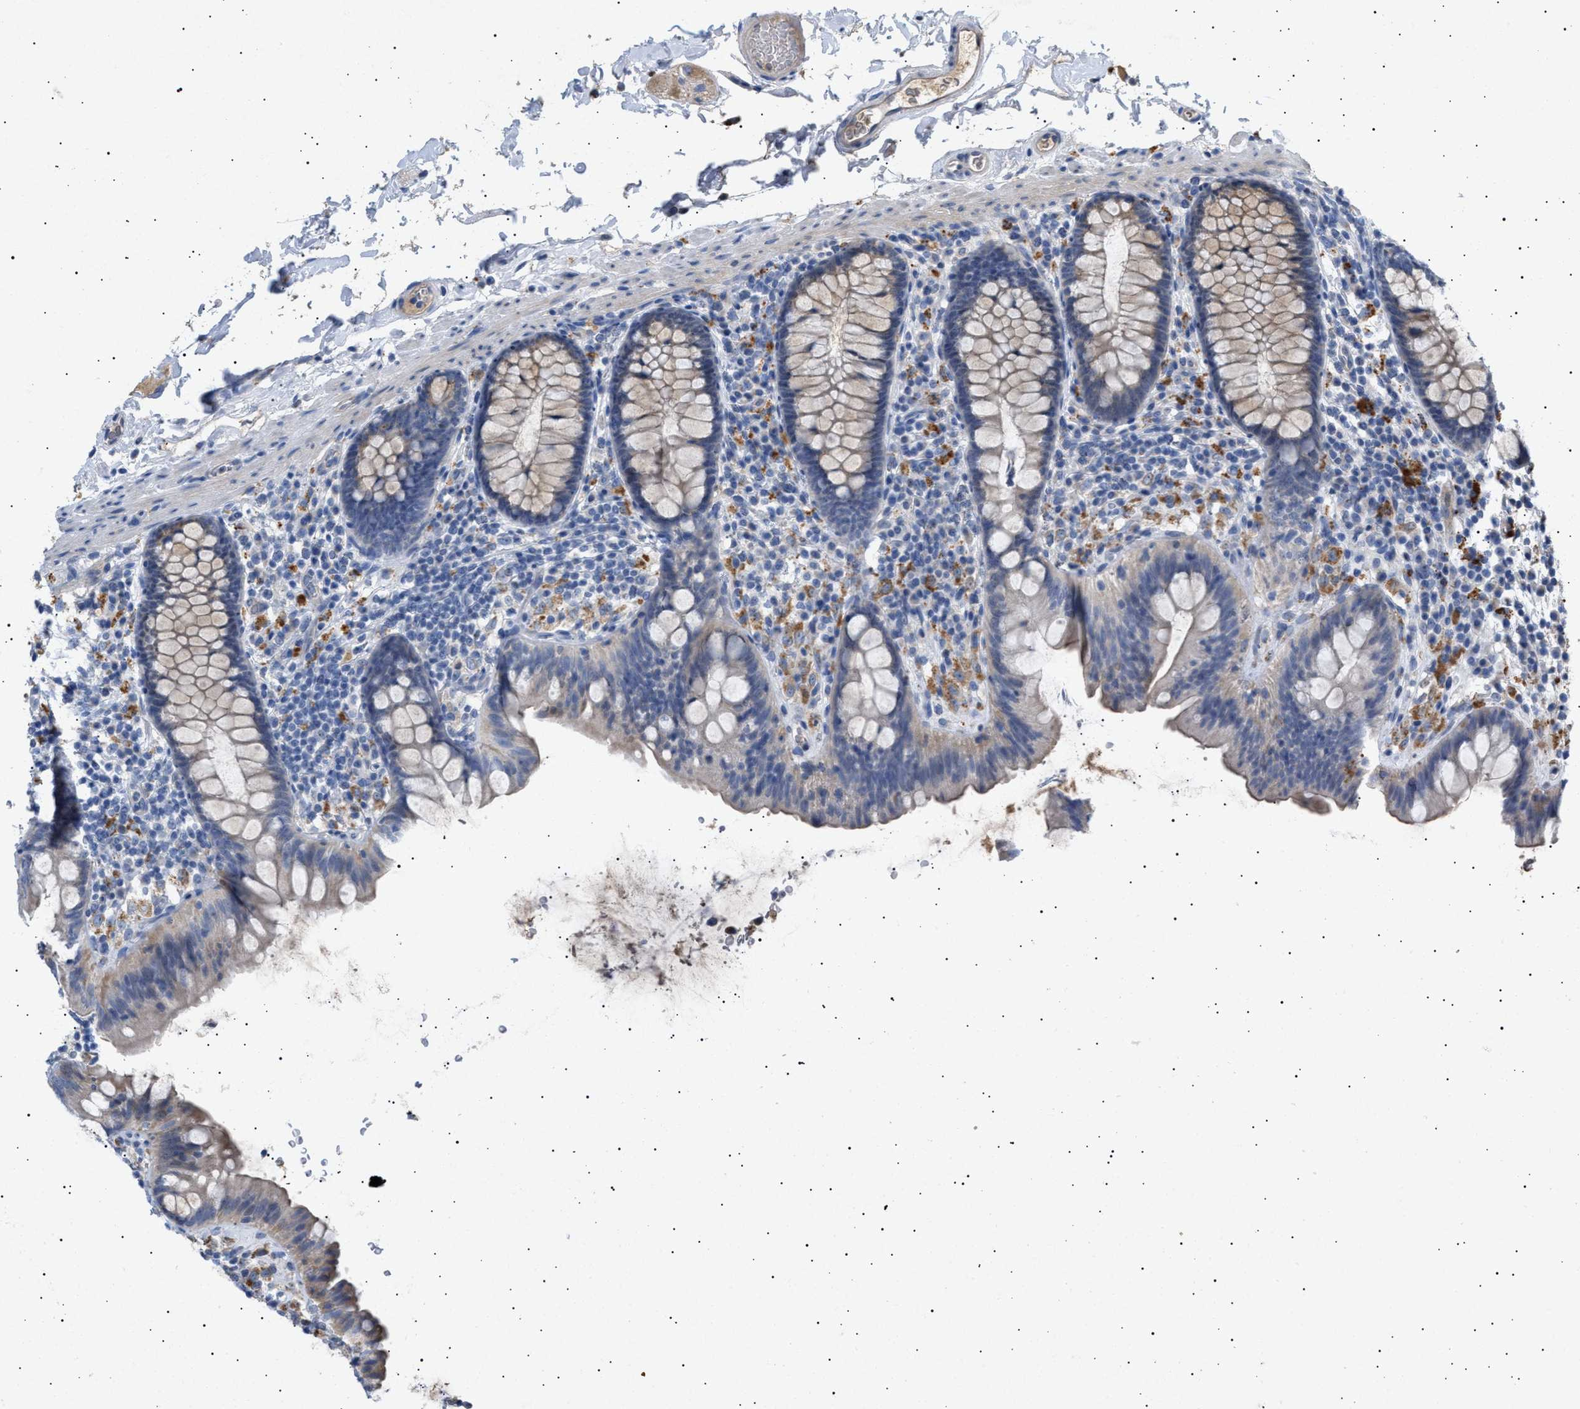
{"staining": {"intensity": "weak", "quantity": "25%-75%", "location": "cytoplasmic/membranous"}, "tissue": "colon", "cell_type": "Endothelial cells", "image_type": "normal", "snomed": [{"axis": "morphology", "description": "Normal tissue, NOS"}, {"axis": "topography", "description": "Colon"}], "caption": "Brown immunohistochemical staining in benign colon exhibits weak cytoplasmic/membranous staining in approximately 25%-75% of endothelial cells. (brown staining indicates protein expression, while blue staining denotes nuclei).", "gene": "SIRT5", "patient": {"sex": "female", "age": 80}}